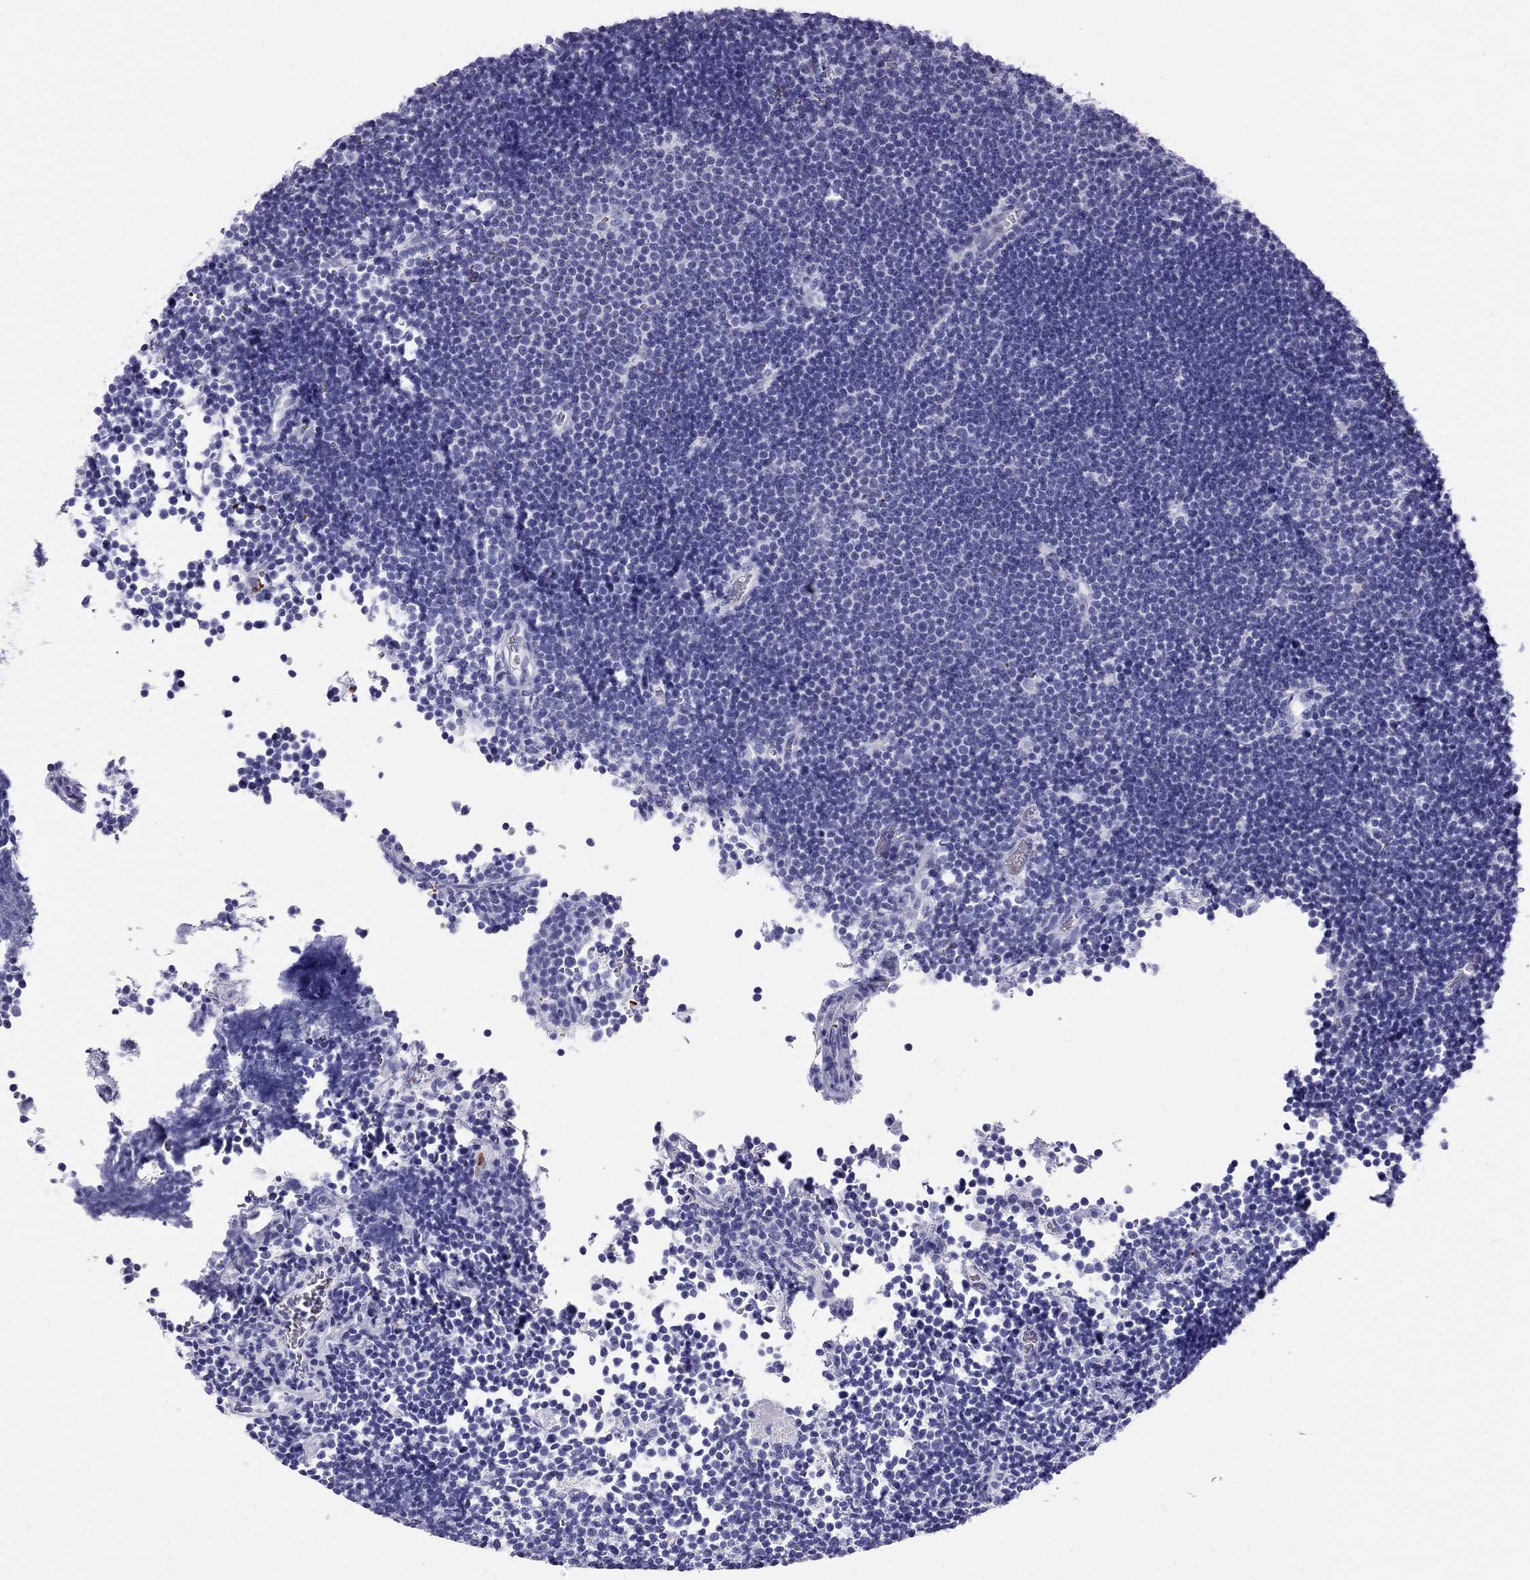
{"staining": {"intensity": "negative", "quantity": "none", "location": "none"}, "tissue": "lymphoma", "cell_type": "Tumor cells", "image_type": "cancer", "snomed": [{"axis": "morphology", "description": "Malignant lymphoma, non-Hodgkin's type, Low grade"}, {"axis": "topography", "description": "Brain"}], "caption": "A histopathology image of human low-grade malignant lymphoma, non-Hodgkin's type is negative for staining in tumor cells.", "gene": "DNAAF6", "patient": {"sex": "female", "age": 66}}